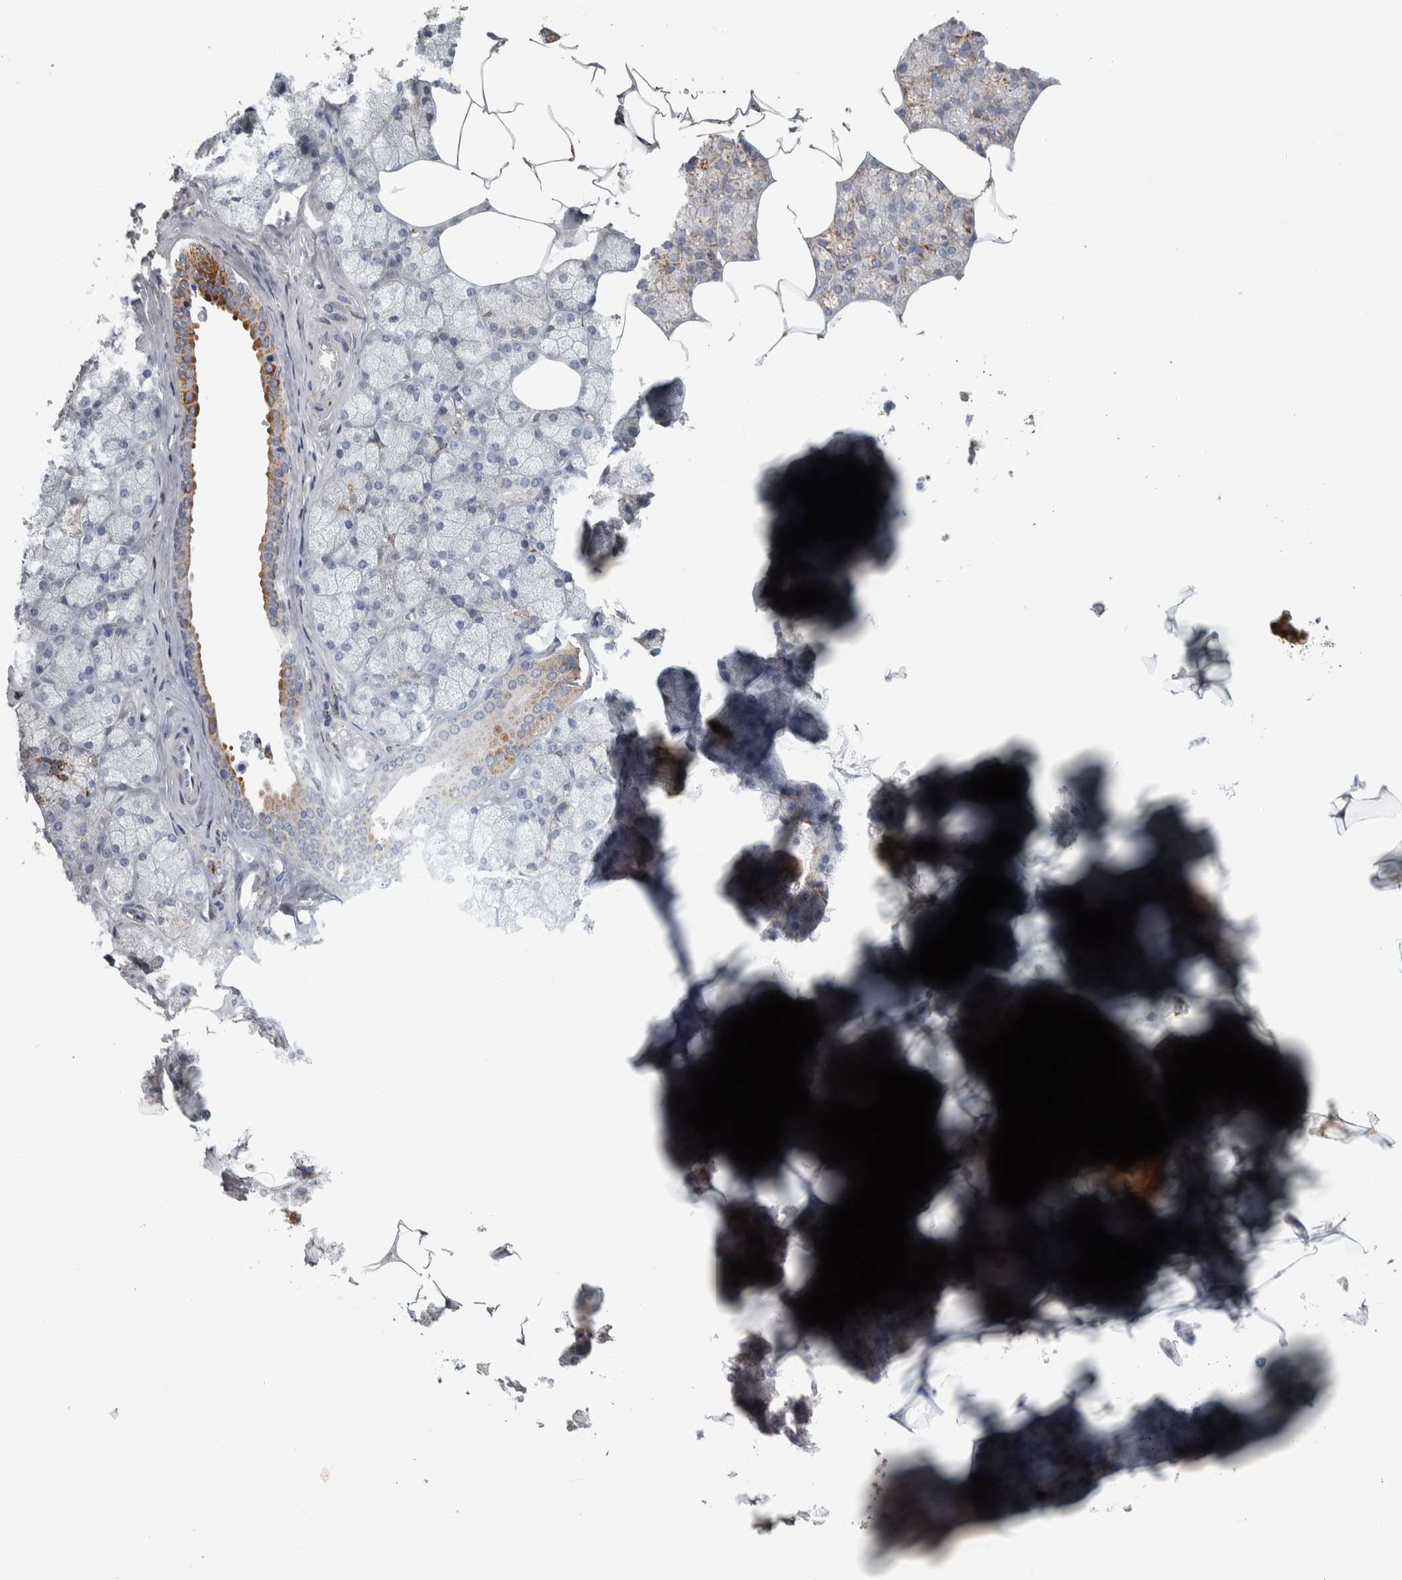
{"staining": {"intensity": "strong", "quantity": "<25%", "location": "cytoplasmic/membranous"}, "tissue": "salivary gland", "cell_type": "Glandular cells", "image_type": "normal", "snomed": [{"axis": "morphology", "description": "Normal tissue, NOS"}, {"axis": "topography", "description": "Salivary gland"}], "caption": "High-magnification brightfield microscopy of normal salivary gland stained with DAB (3,3'-diaminobenzidine) (brown) and counterstained with hematoxylin (blue). glandular cells exhibit strong cytoplasmic/membranous expression is seen in approximately<25% of cells.", "gene": "FAM78A", "patient": {"sex": "male", "age": 62}}